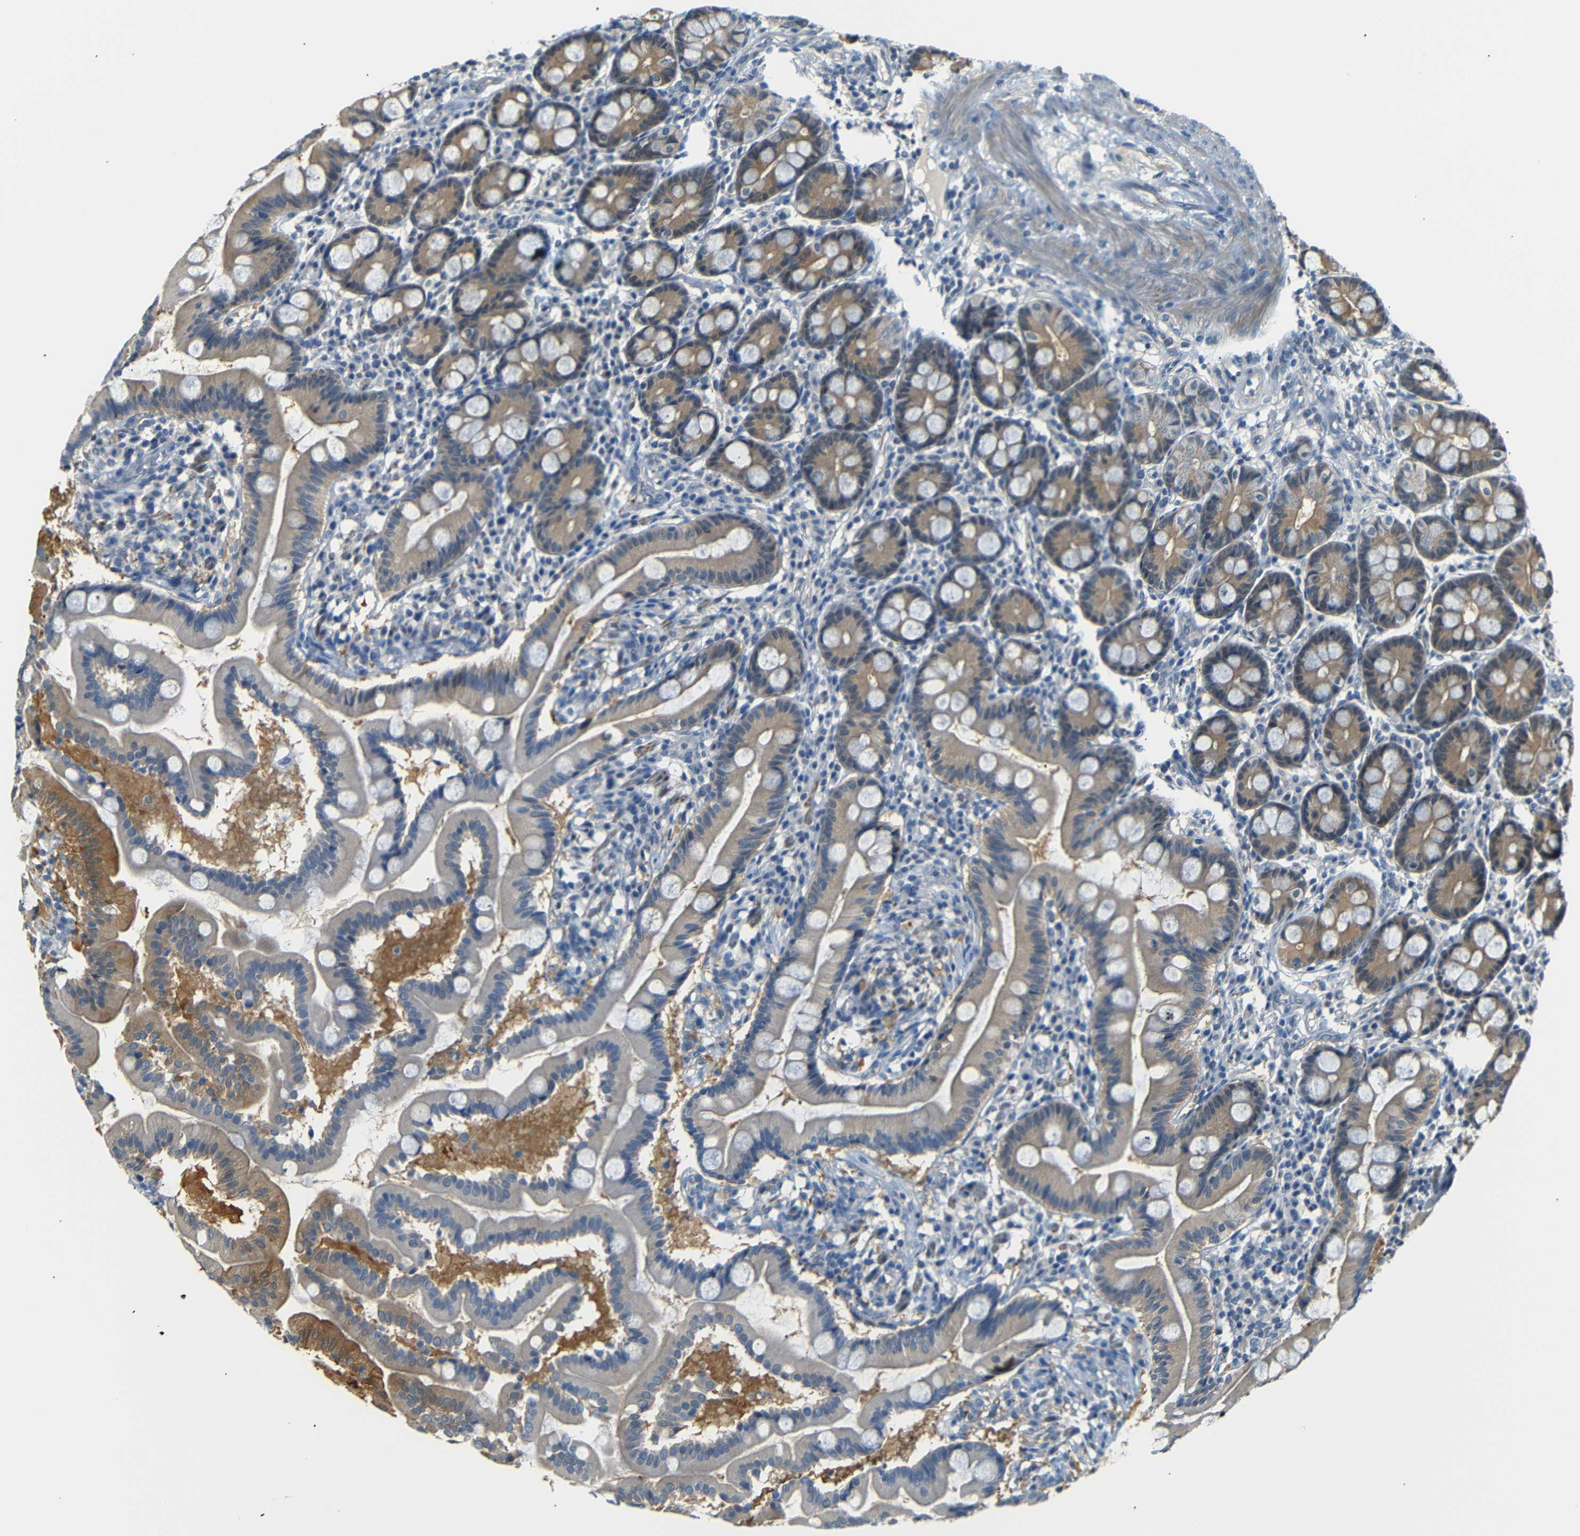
{"staining": {"intensity": "weak", "quantity": "25%-75%", "location": "cytoplasmic/membranous"}, "tissue": "duodenum", "cell_type": "Glandular cells", "image_type": "normal", "snomed": [{"axis": "morphology", "description": "Normal tissue, NOS"}, {"axis": "topography", "description": "Duodenum"}], "caption": "Immunohistochemical staining of benign duodenum exhibits 25%-75% levels of weak cytoplasmic/membranous protein expression in approximately 25%-75% of glandular cells. (Brightfield microscopy of DAB IHC at high magnification).", "gene": "SFN", "patient": {"sex": "male", "age": 50}}